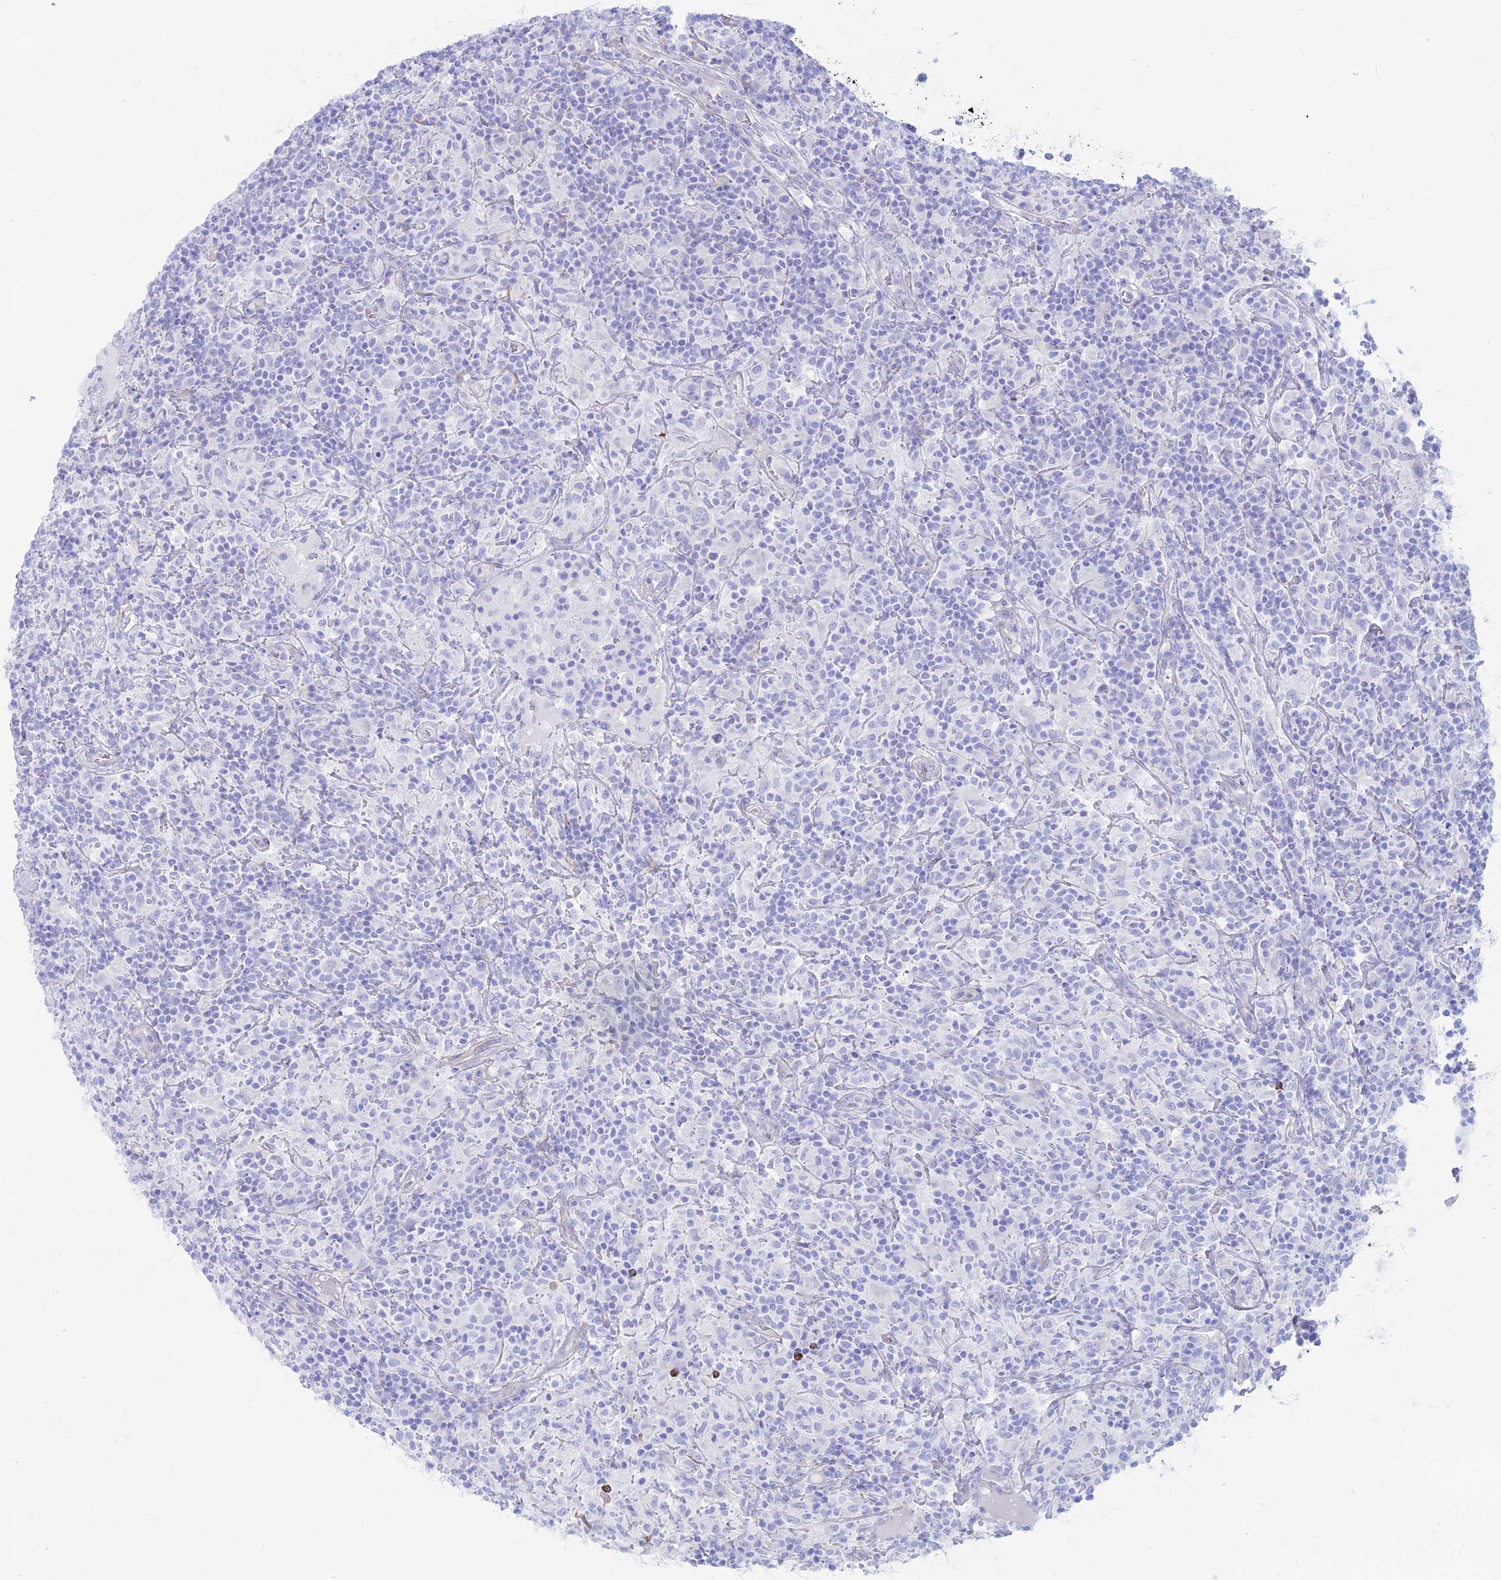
{"staining": {"intensity": "negative", "quantity": "none", "location": "none"}, "tissue": "lymphoma", "cell_type": "Tumor cells", "image_type": "cancer", "snomed": [{"axis": "morphology", "description": "Hodgkin's disease, NOS"}, {"axis": "topography", "description": "Lymph node"}], "caption": "DAB immunohistochemical staining of Hodgkin's disease reveals no significant expression in tumor cells. (Brightfield microscopy of DAB IHC at high magnification).", "gene": "OR2AE1", "patient": {"sex": "male", "age": 70}}